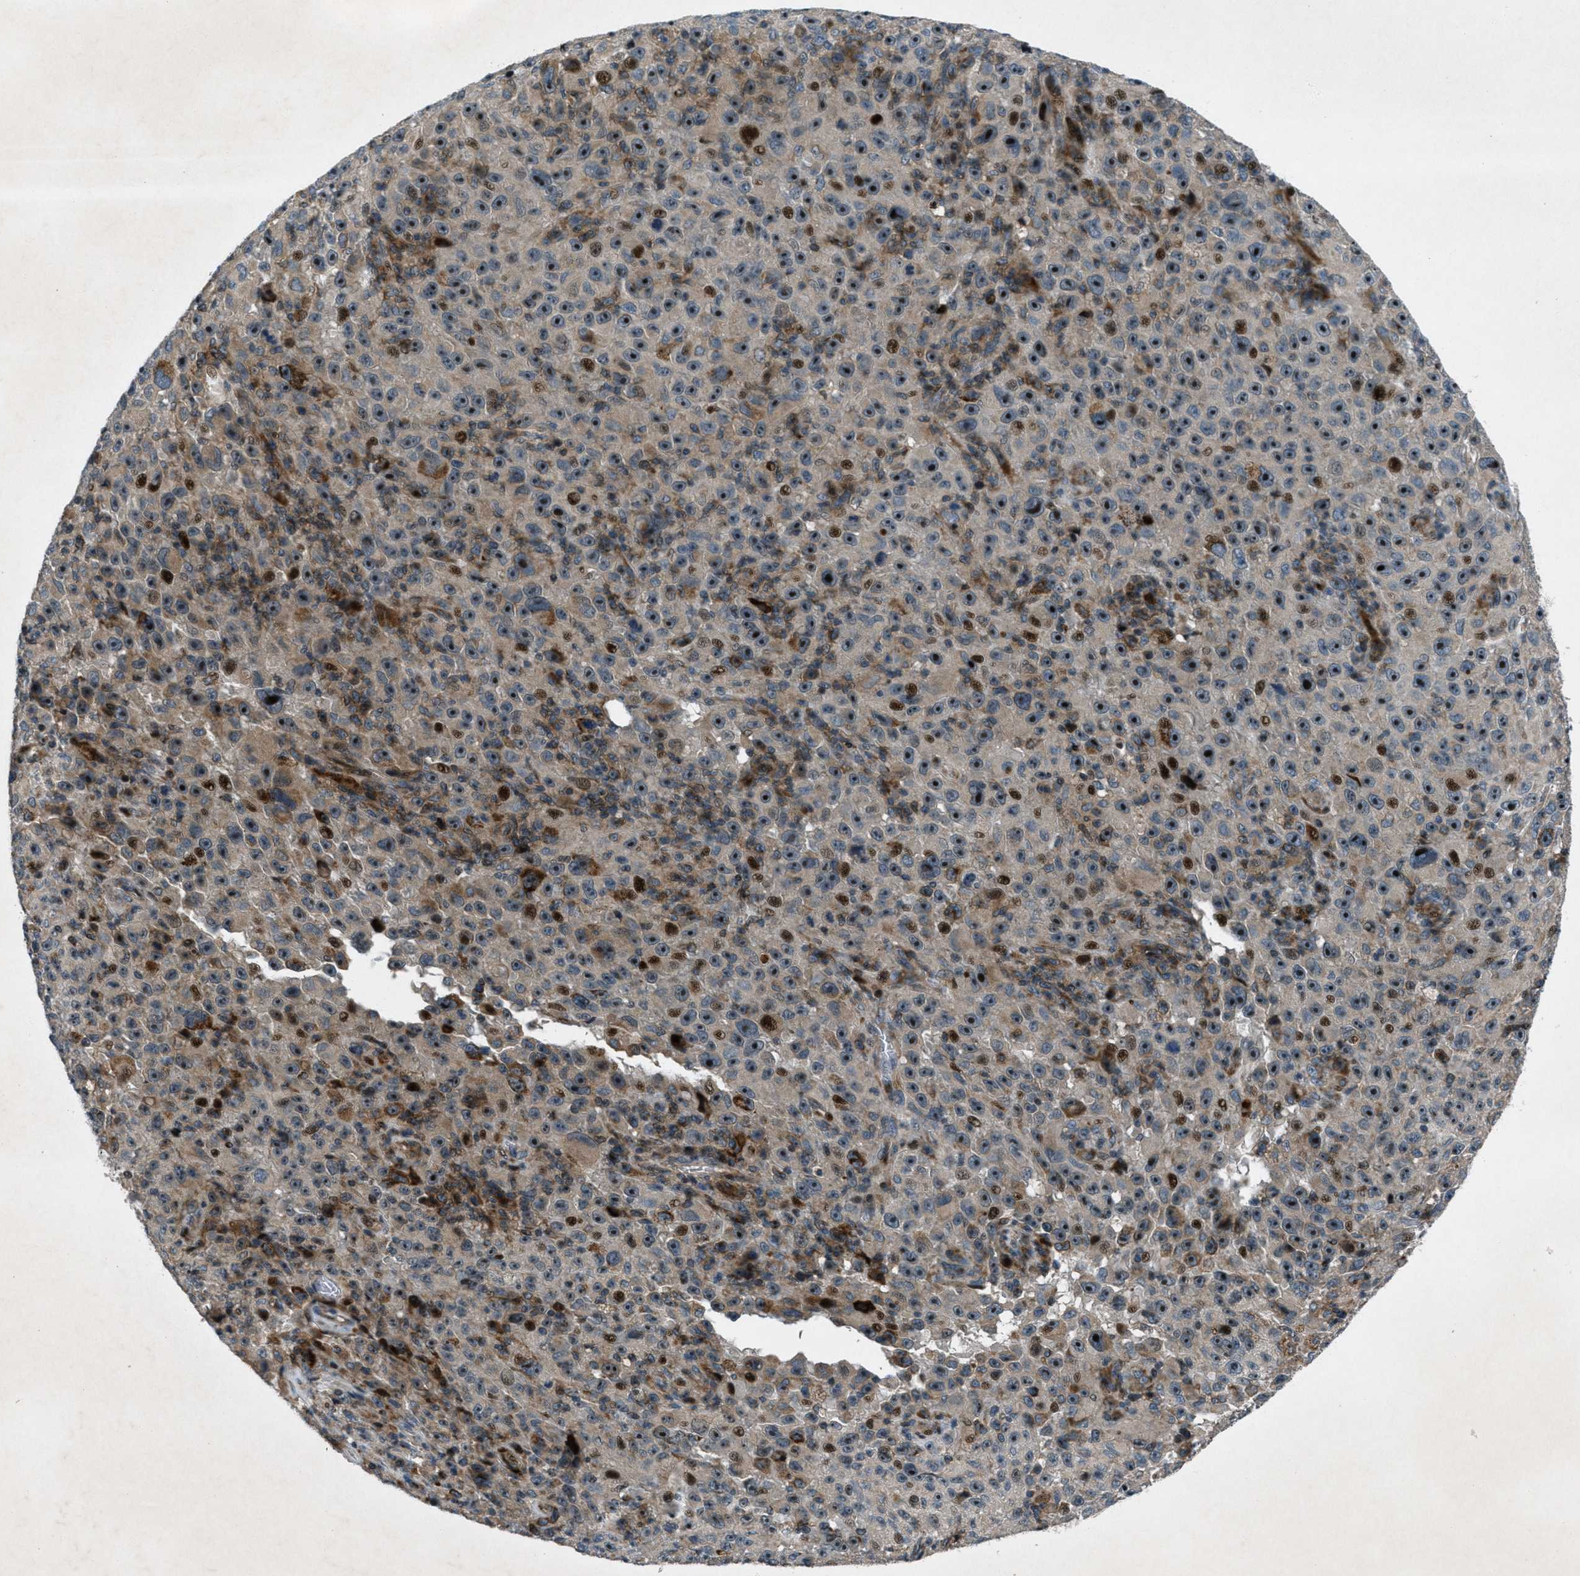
{"staining": {"intensity": "moderate", "quantity": "25%-75%", "location": "cytoplasmic/membranous,nuclear"}, "tissue": "melanoma", "cell_type": "Tumor cells", "image_type": "cancer", "snomed": [{"axis": "morphology", "description": "Malignant melanoma, NOS"}, {"axis": "topography", "description": "Skin"}], "caption": "A micrograph of human malignant melanoma stained for a protein reveals moderate cytoplasmic/membranous and nuclear brown staining in tumor cells.", "gene": "CLEC2D", "patient": {"sex": "female", "age": 82}}